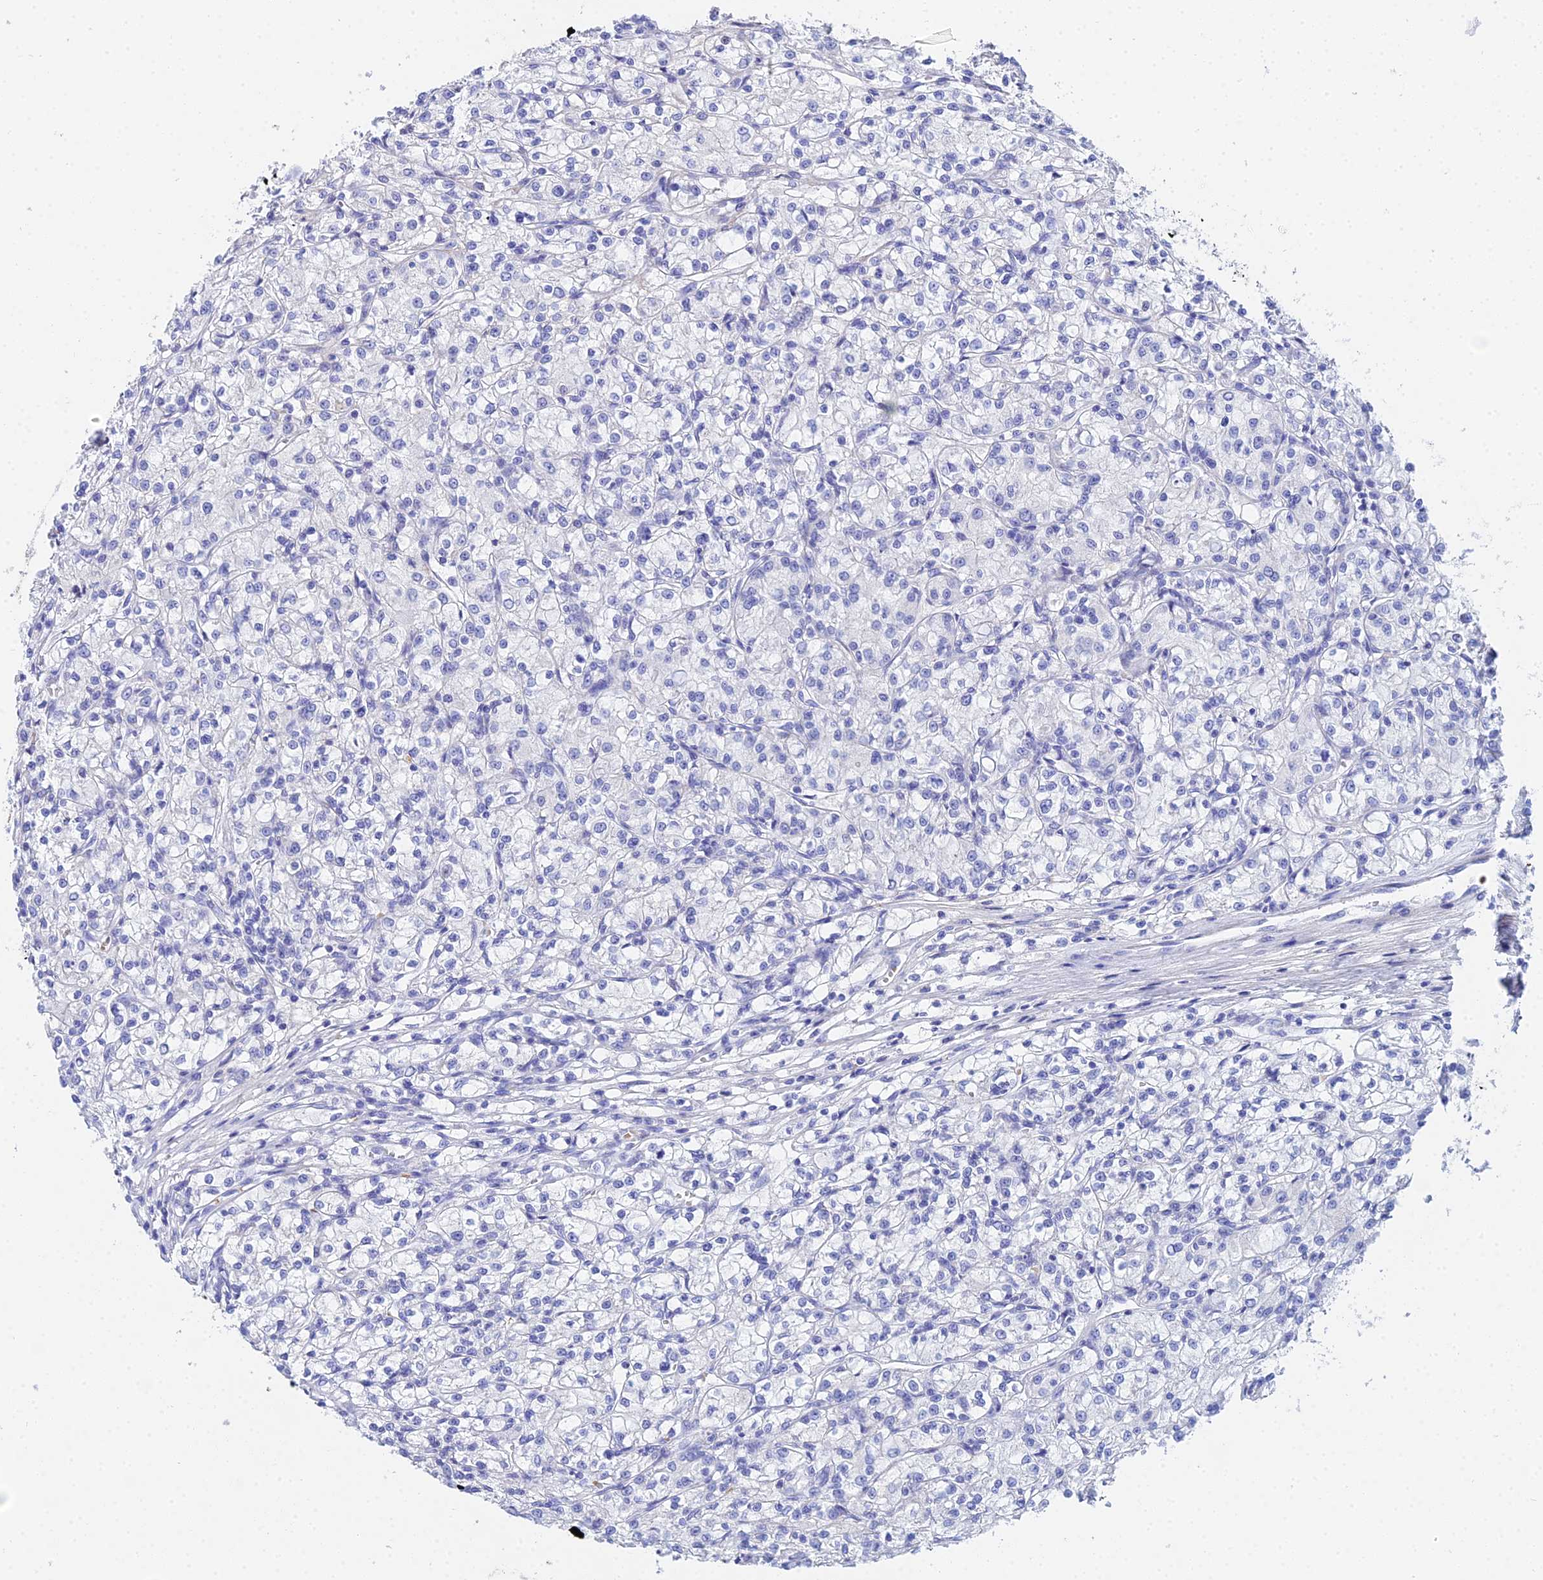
{"staining": {"intensity": "negative", "quantity": "none", "location": "none"}, "tissue": "renal cancer", "cell_type": "Tumor cells", "image_type": "cancer", "snomed": [{"axis": "morphology", "description": "Adenocarcinoma, NOS"}, {"axis": "topography", "description": "Kidney"}], "caption": "A high-resolution micrograph shows IHC staining of adenocarcinoma (renal), which exhibits no significant expression in tumor cells. (DAB (3,3'-diaminobenzidine) IHC with hematoxylin counter stain).", "gene": "CELA3A", "patient": {"sex": "female", "age": 59}}